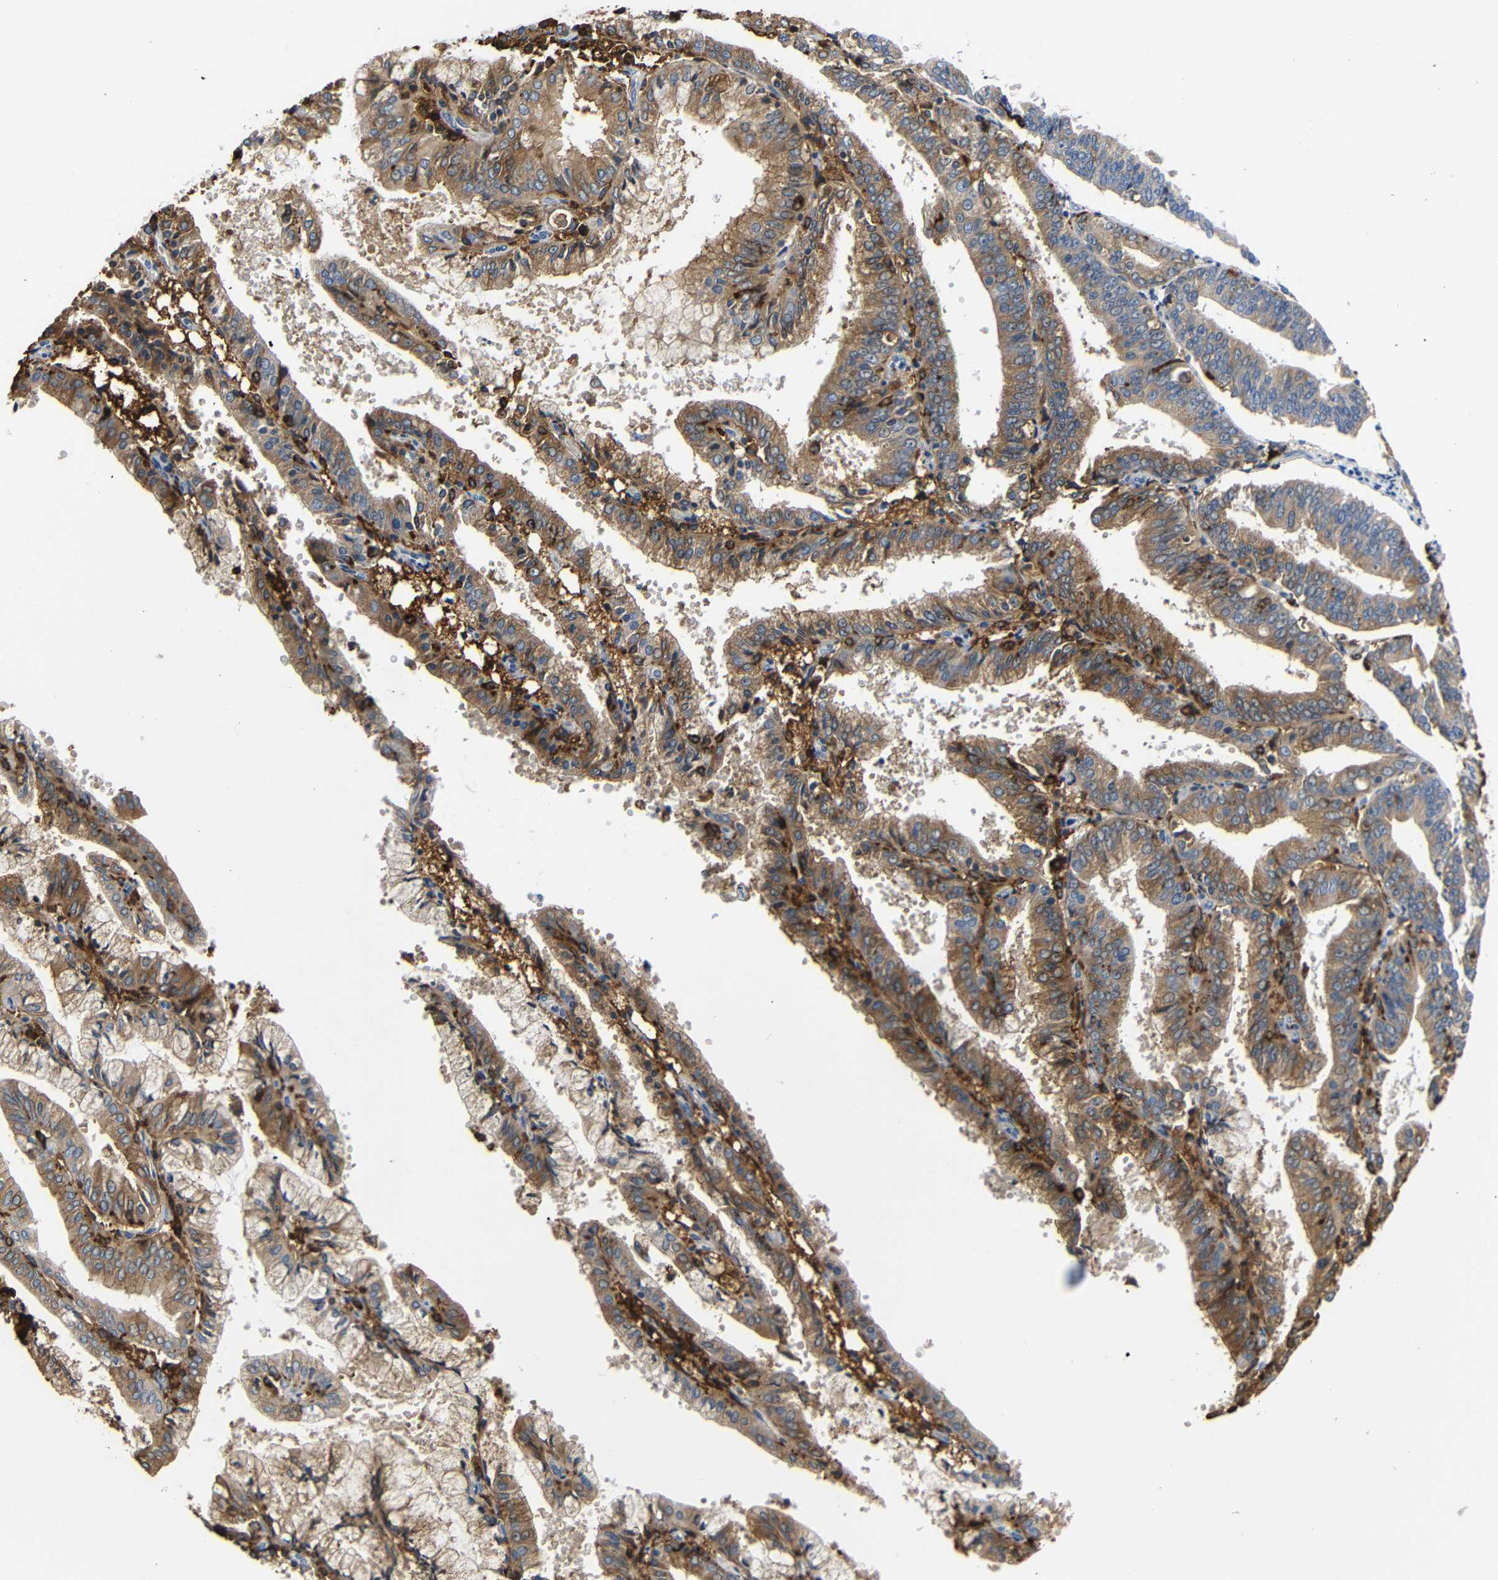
{"staining": {"intensity": "moderate", "quantity": ">75%", "location": "cytoplasmic/membranous"}, "tissue": "endometrial cancer", "cell_type": "Tumor cells", "image_type": "cancer", "snomed": [{"axis": "morphology", "description": "Adenocarcinoma, NOS"}, {"axis": "topography", "description": "Endometrium"}], "caption": "Adenocarcinoma (endometrial) was stained to show a protein in brown. There is medium levels of moderate cytoplasmic/membranous expression in approximately >75% of tumor cells. The staining was performed using DAB to visualize the protein expression in brown, while the nuclei were stained in blue with hematoxylin (Magnification: 20x).", "gene": "HLA-DQB1", "patient": {"sex": "female", "age": 63}}